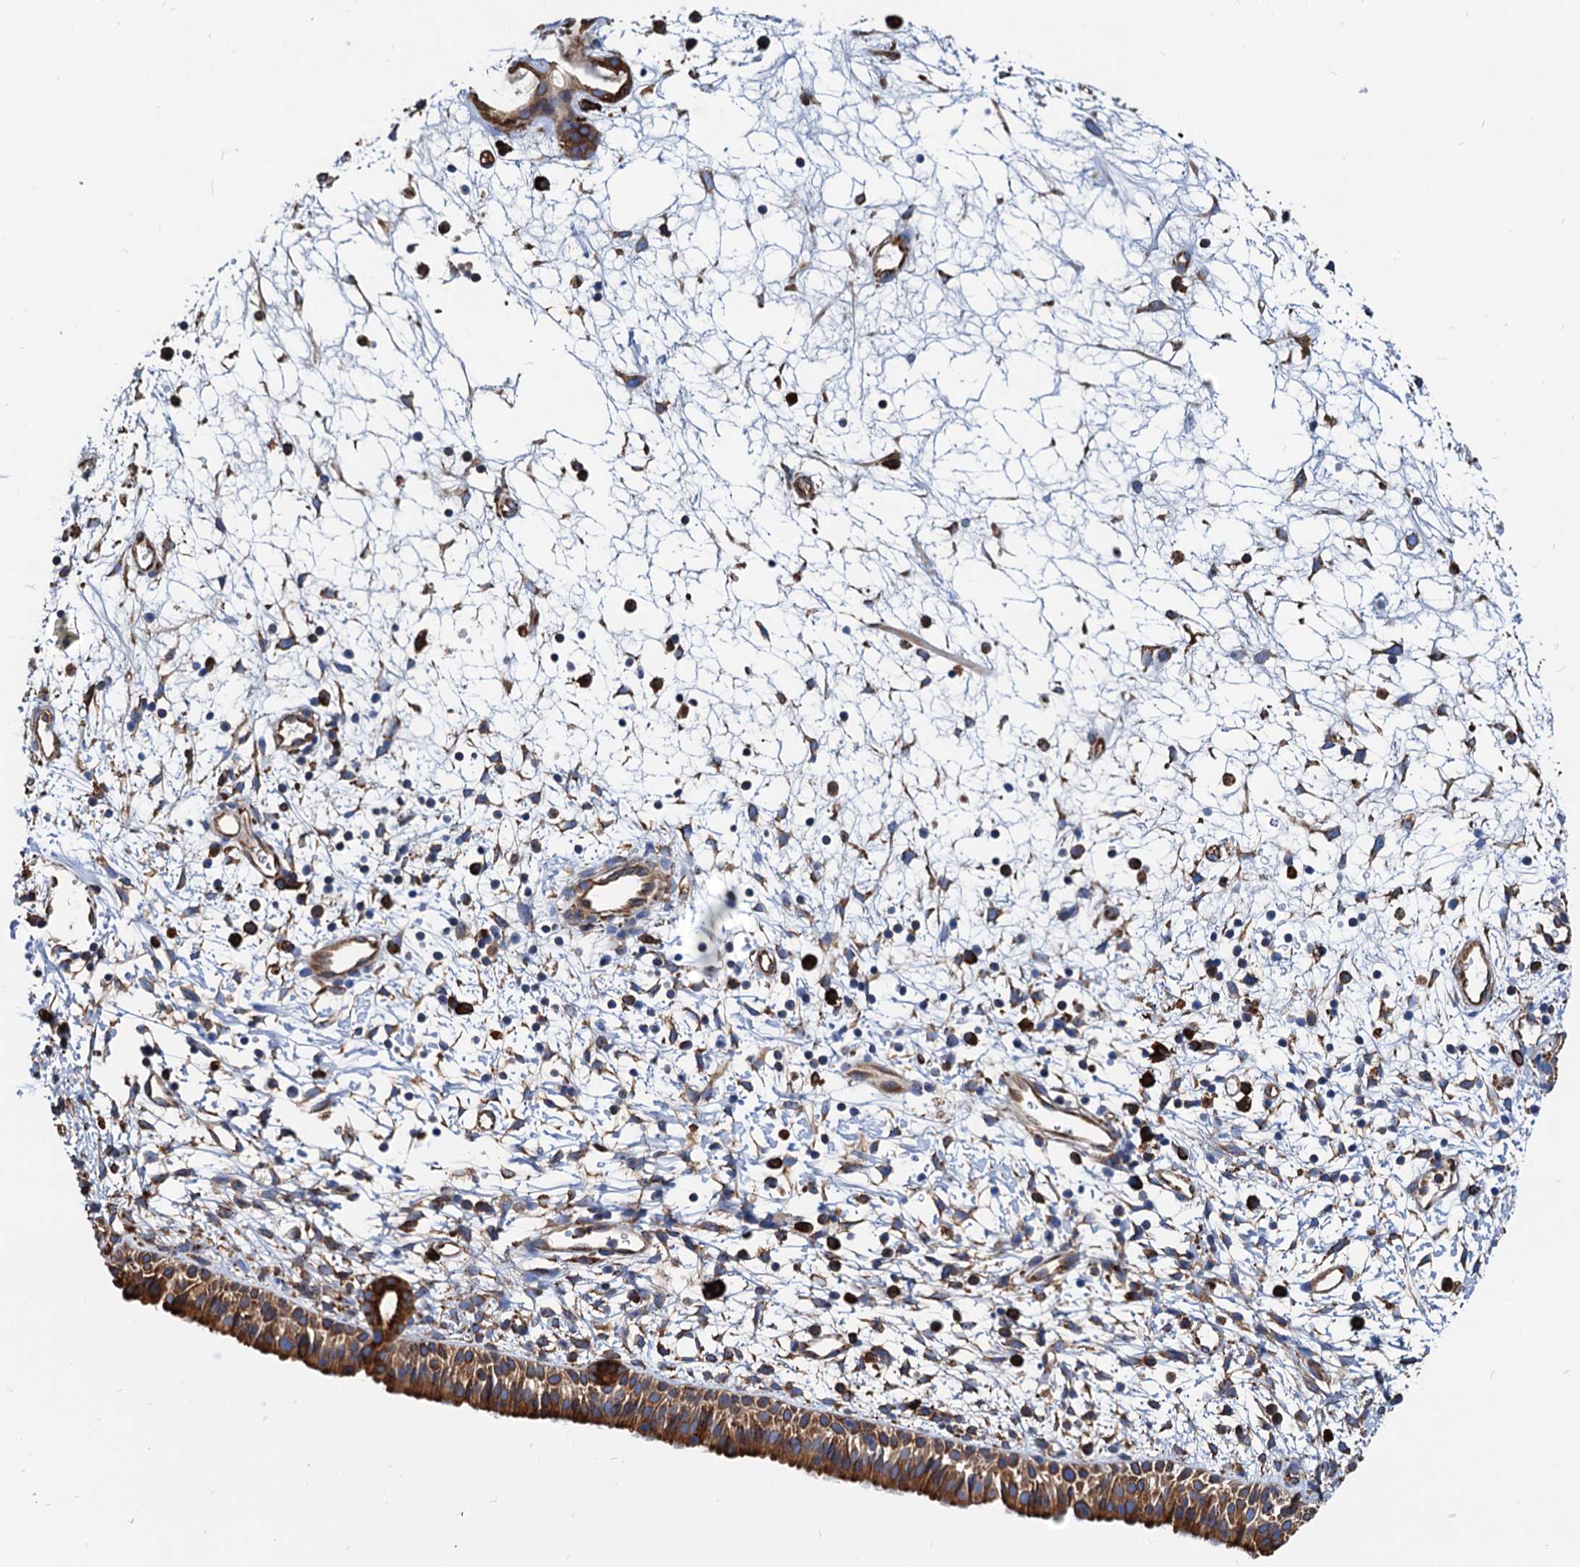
{"staining": {"intensity": "strong", "quantity": ">75%", "location": "cytoplasmic/membranous"}, "tissue": "nasopharynx", "cell_type": "Respiratory epithelial cells", "image_type": "normal", "snomed": [{"axis": "morphology", "description": "Normal tissue, NOS"}, {"axis": "topography", "description": "Nasopharynx"}], "caption": "Immunohistochemical staining of unremarkable human nasopharynx reveals high levels of strong cytoplasmic/membranous expression in about >75% of respiratory epithelial cells.", "gene": "HSPA5", "patient": {"sex": "male", "age": 22}}